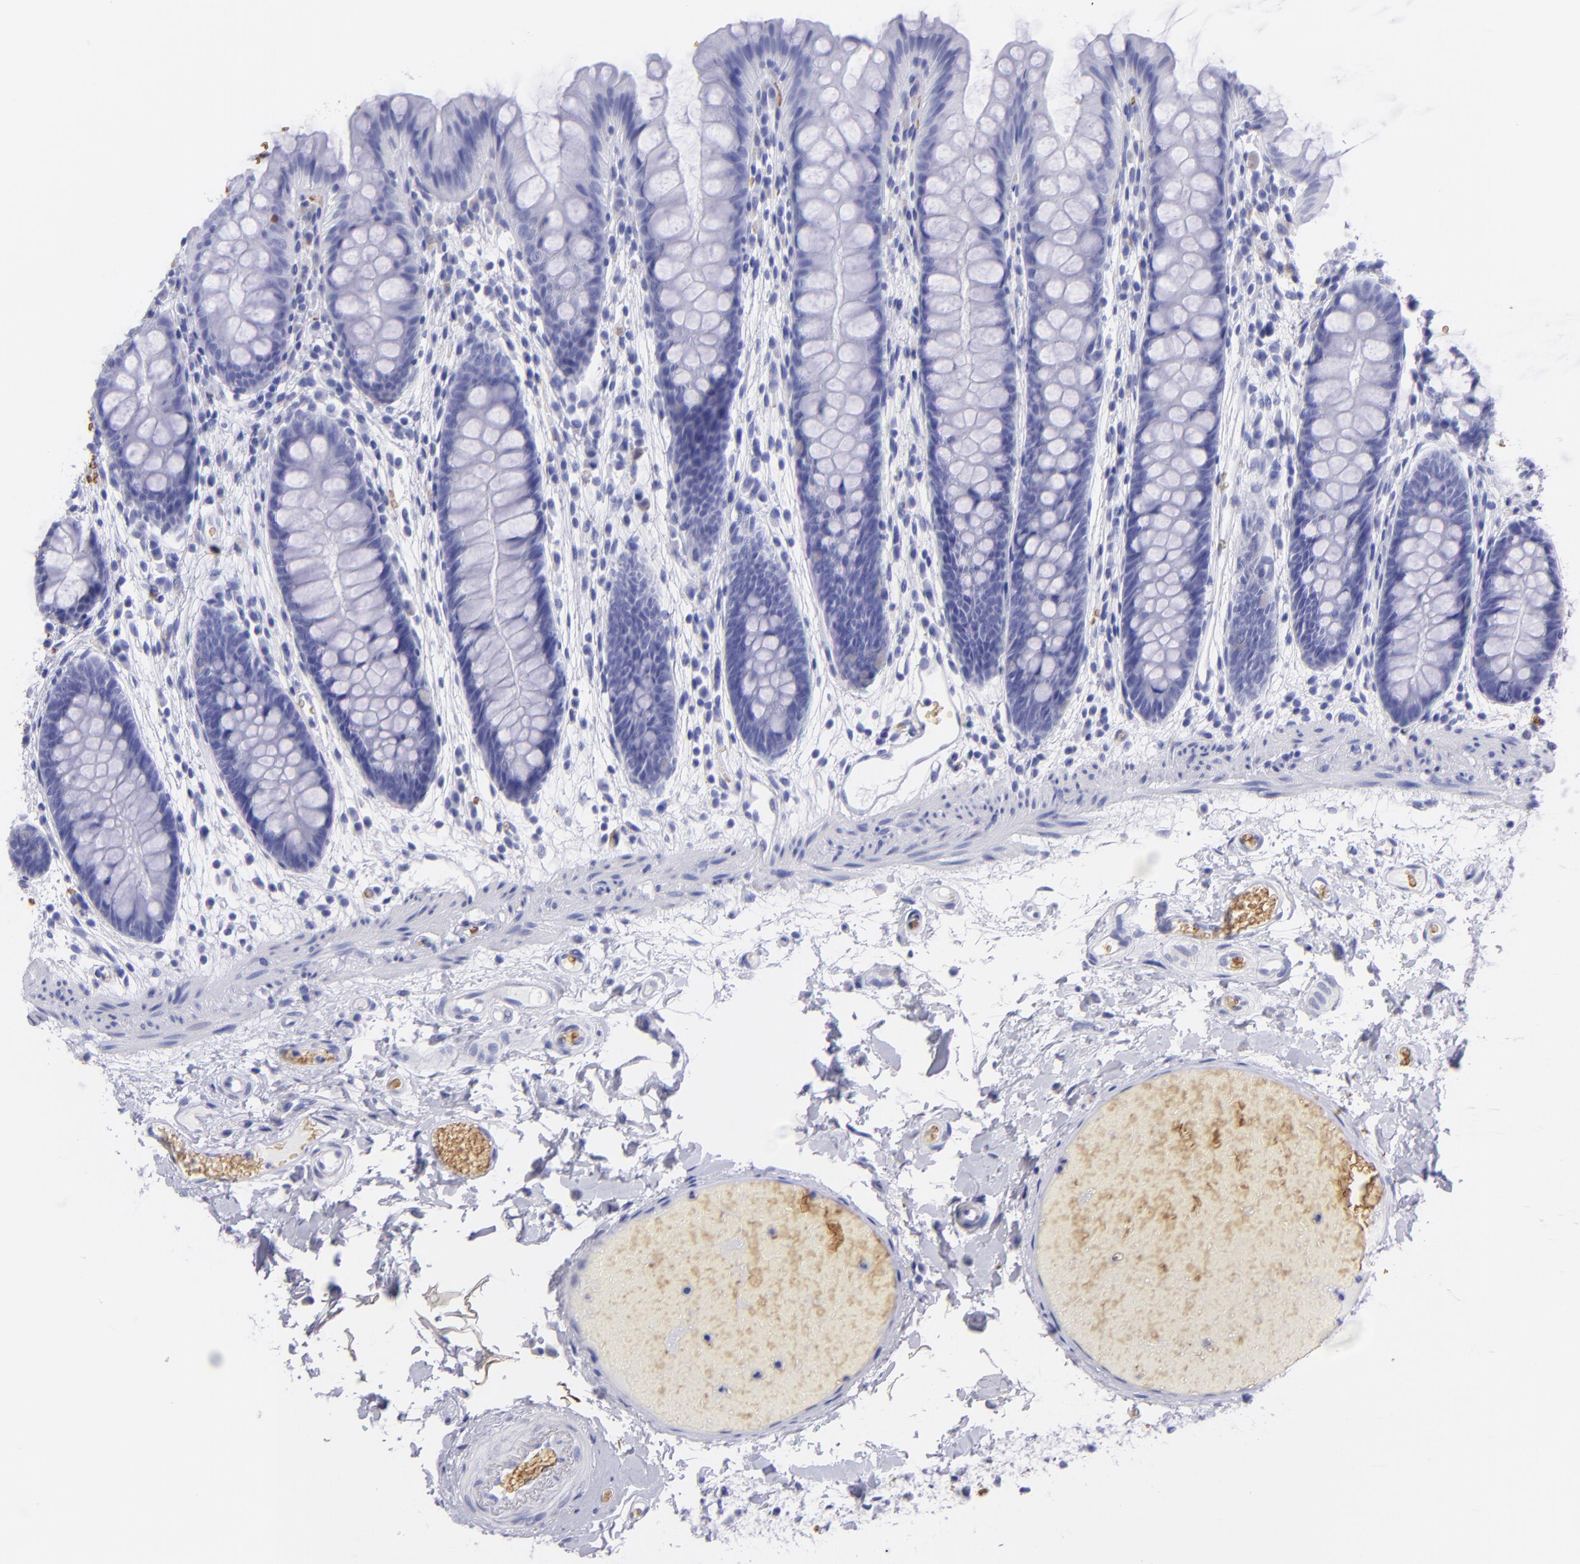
{"staining": {"intensity": "negative", "quantity": "none", "location": "none"}, "tissue": "colon", "cell_type": "Endothelial cells", "image_type": "normal", "snomed": [{"axis": "morphology", "description": "Normal tissue, NOS"}, {"axis": "topography", "description": "Smooth muscle"}, {"axis": "topography", "description": "Colon"}], "caption": "High power microscopy histopathology image of an immunohistochemistry (IHC) photomicrograph of unremarkable colon, revealing no significant expression in endothelial cells. (DAB immunohistochemistry visualized using brightfield microscopy, high magnification).", "gene": "GYPA", "patient": {"sex": "male", "age": 67}}